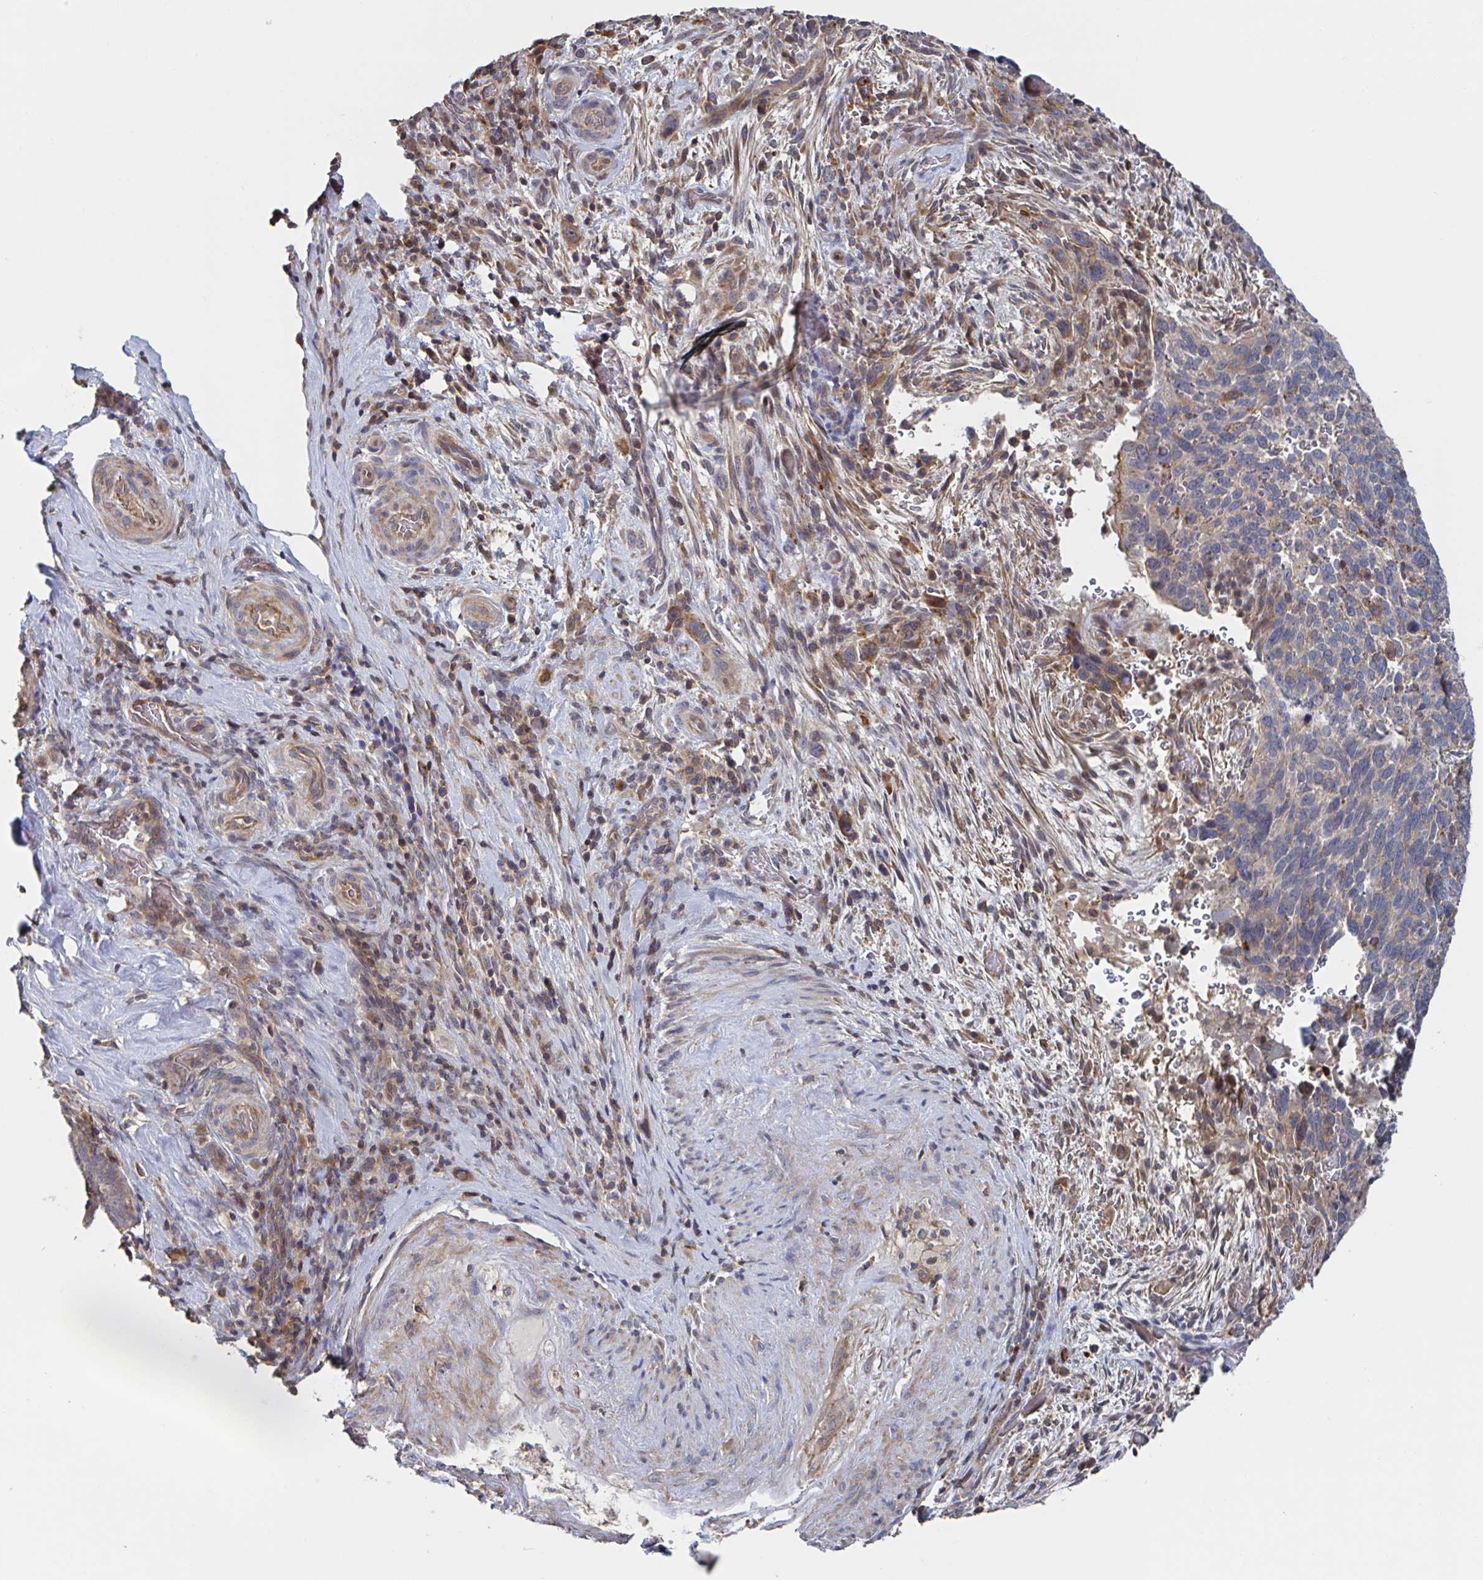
{"staining": {"intensity": "negative", "quantity": "none", "location": "none"}, "tissue": "cervical cancer", "cell_type": "Tumor cells", "image_type": "cancer", "snomed": [{"axis": "morphology", "description": "Squamous cell carcinoma, NOS"}, {"axis": "topography", "description": "Cervix"}], "caption": "IHC of cervical squamous cell carcinoma displays no expression in tumor cells. Brightfield microscopy of IHC stained with DAB (brown) and hematoxylin (blue), captured at high magnification.", "gene": "DHRS12", "patient": {"sex": "female", "age": 51}}